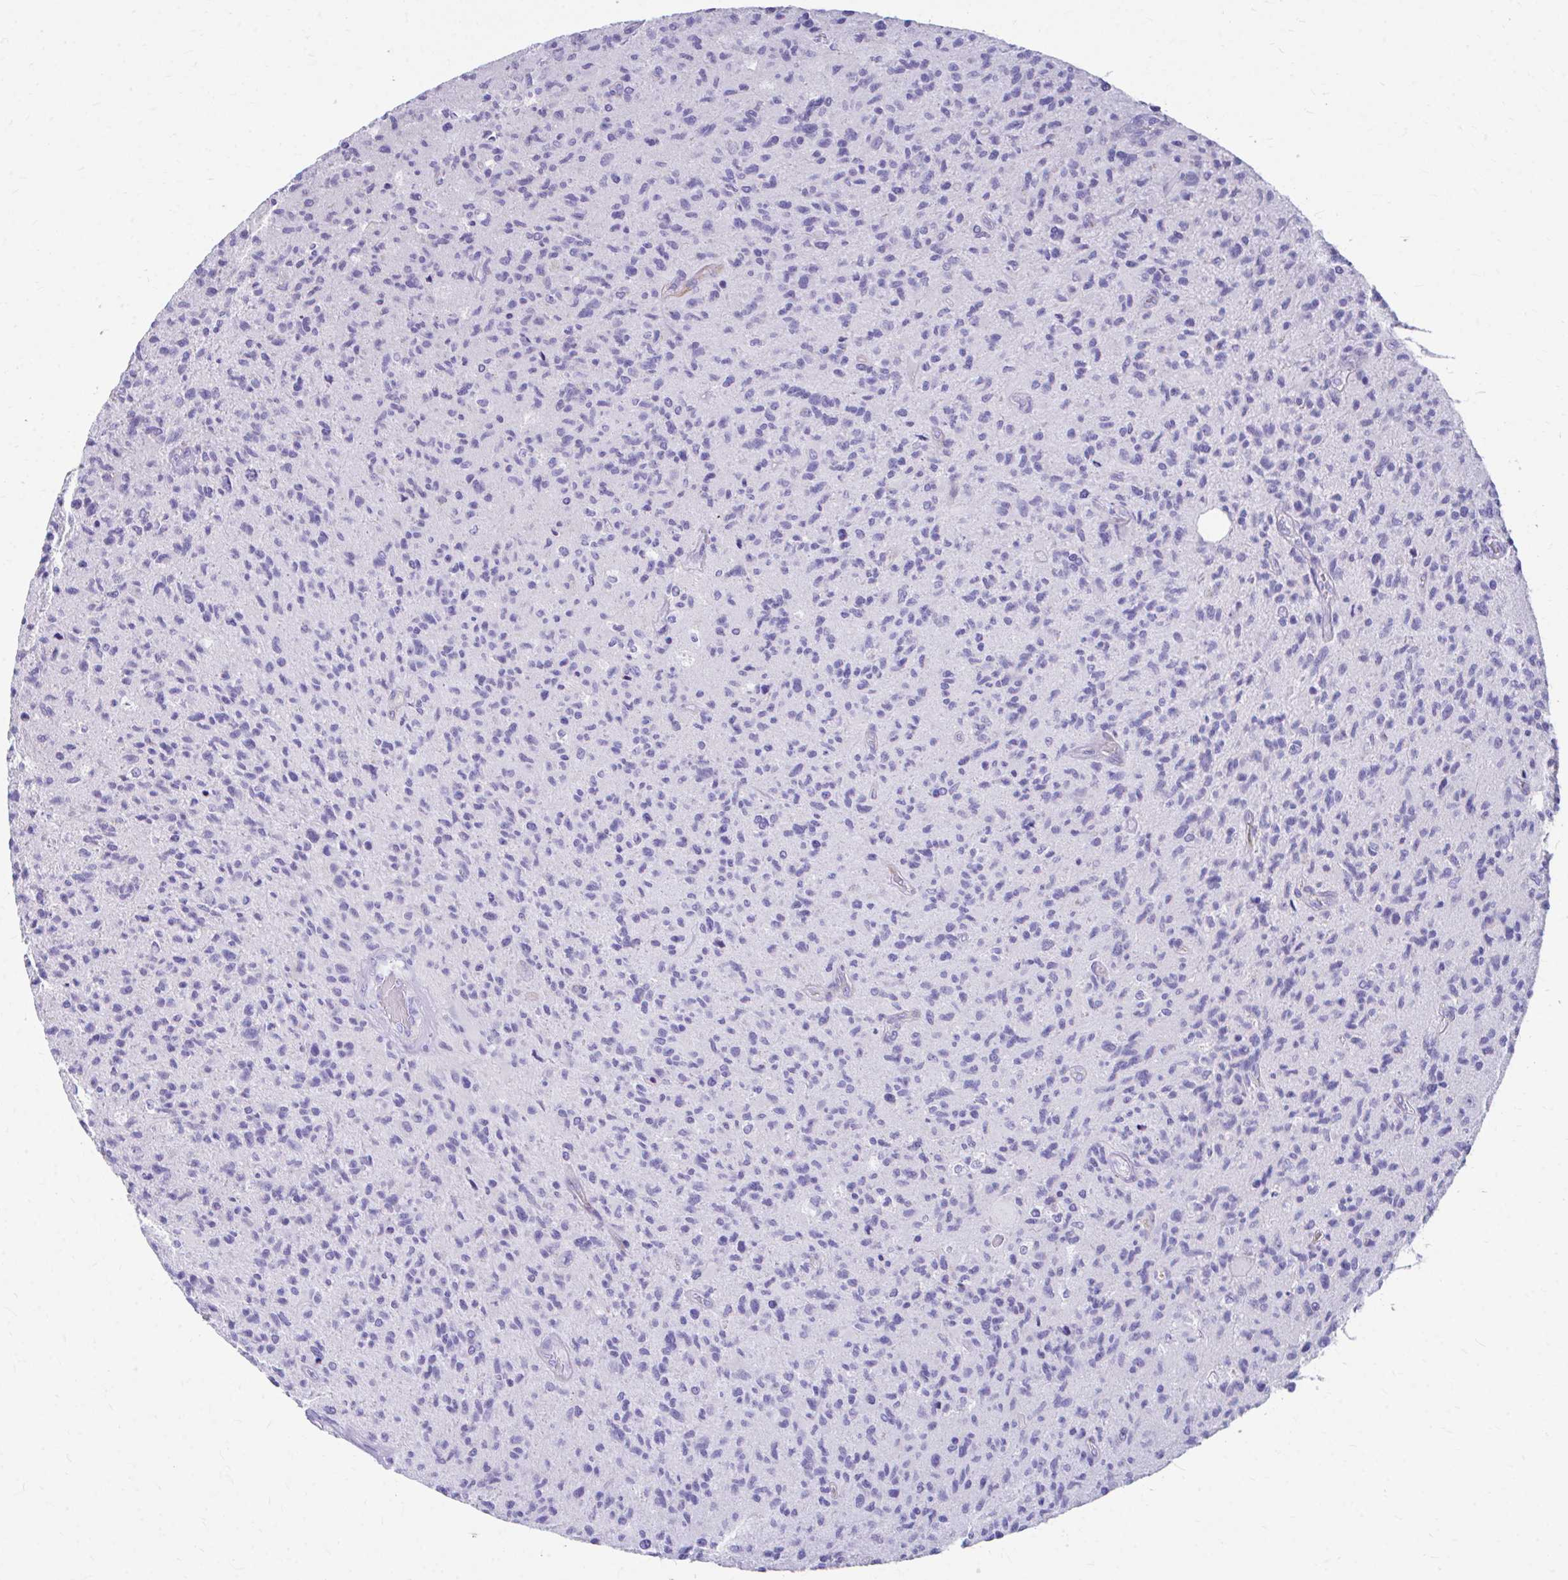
{"staining": {"intensity": "negative", "quantity": "none", "location": "none"}, "tissue": "glioma", "cell_type": "Tumor cells", "image_type": "cancer", "snomed": [{"axis": "morphology", "description": "Glioma, malignant, High grade"}, {"axis": "topography", "description": "Brain"}], "caption": "Glioma was stained to show a protein in brown. There is no significant expression in tumor cells.", "gene": "KRIT1", "patient": {"sex": "female", "age": 70}}